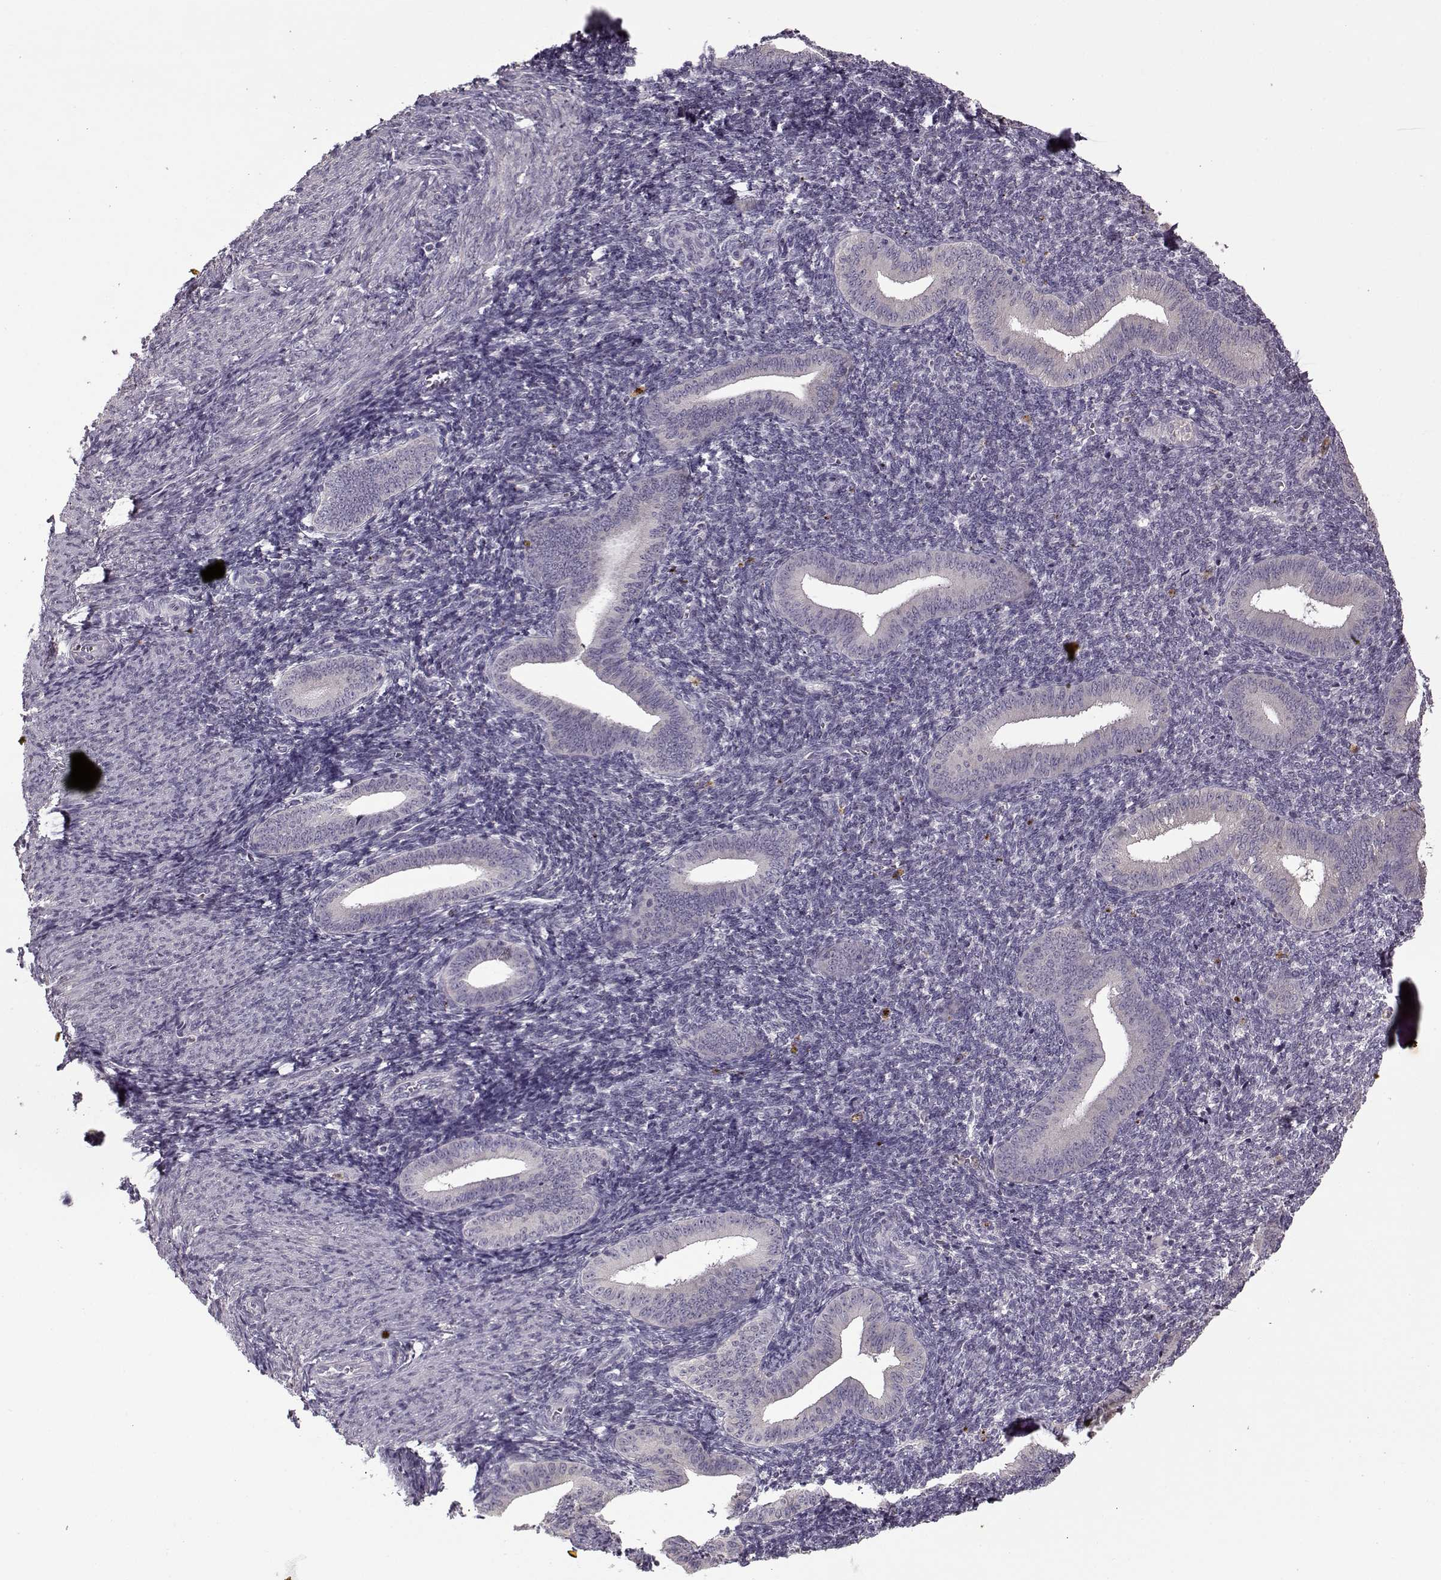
{"staining": {"intensity": "negative", "quantity": "none", "location": "none"}, "tissue": "endometrium", "cell_type": "Cells in endometrial stroma", "image_type": "normal", "snomed": [{"axis": "morphology", "description": "Normal tissue, NOS"}, {"axis": "topography", "description": "Endometrium"}], "caption": "Histopathology image shows no significant protein staining in cells in endometrial stroma of unremarkable endometrium.", "gene": "ACOT11", "patient": {"sex": "female", "age": 25}}